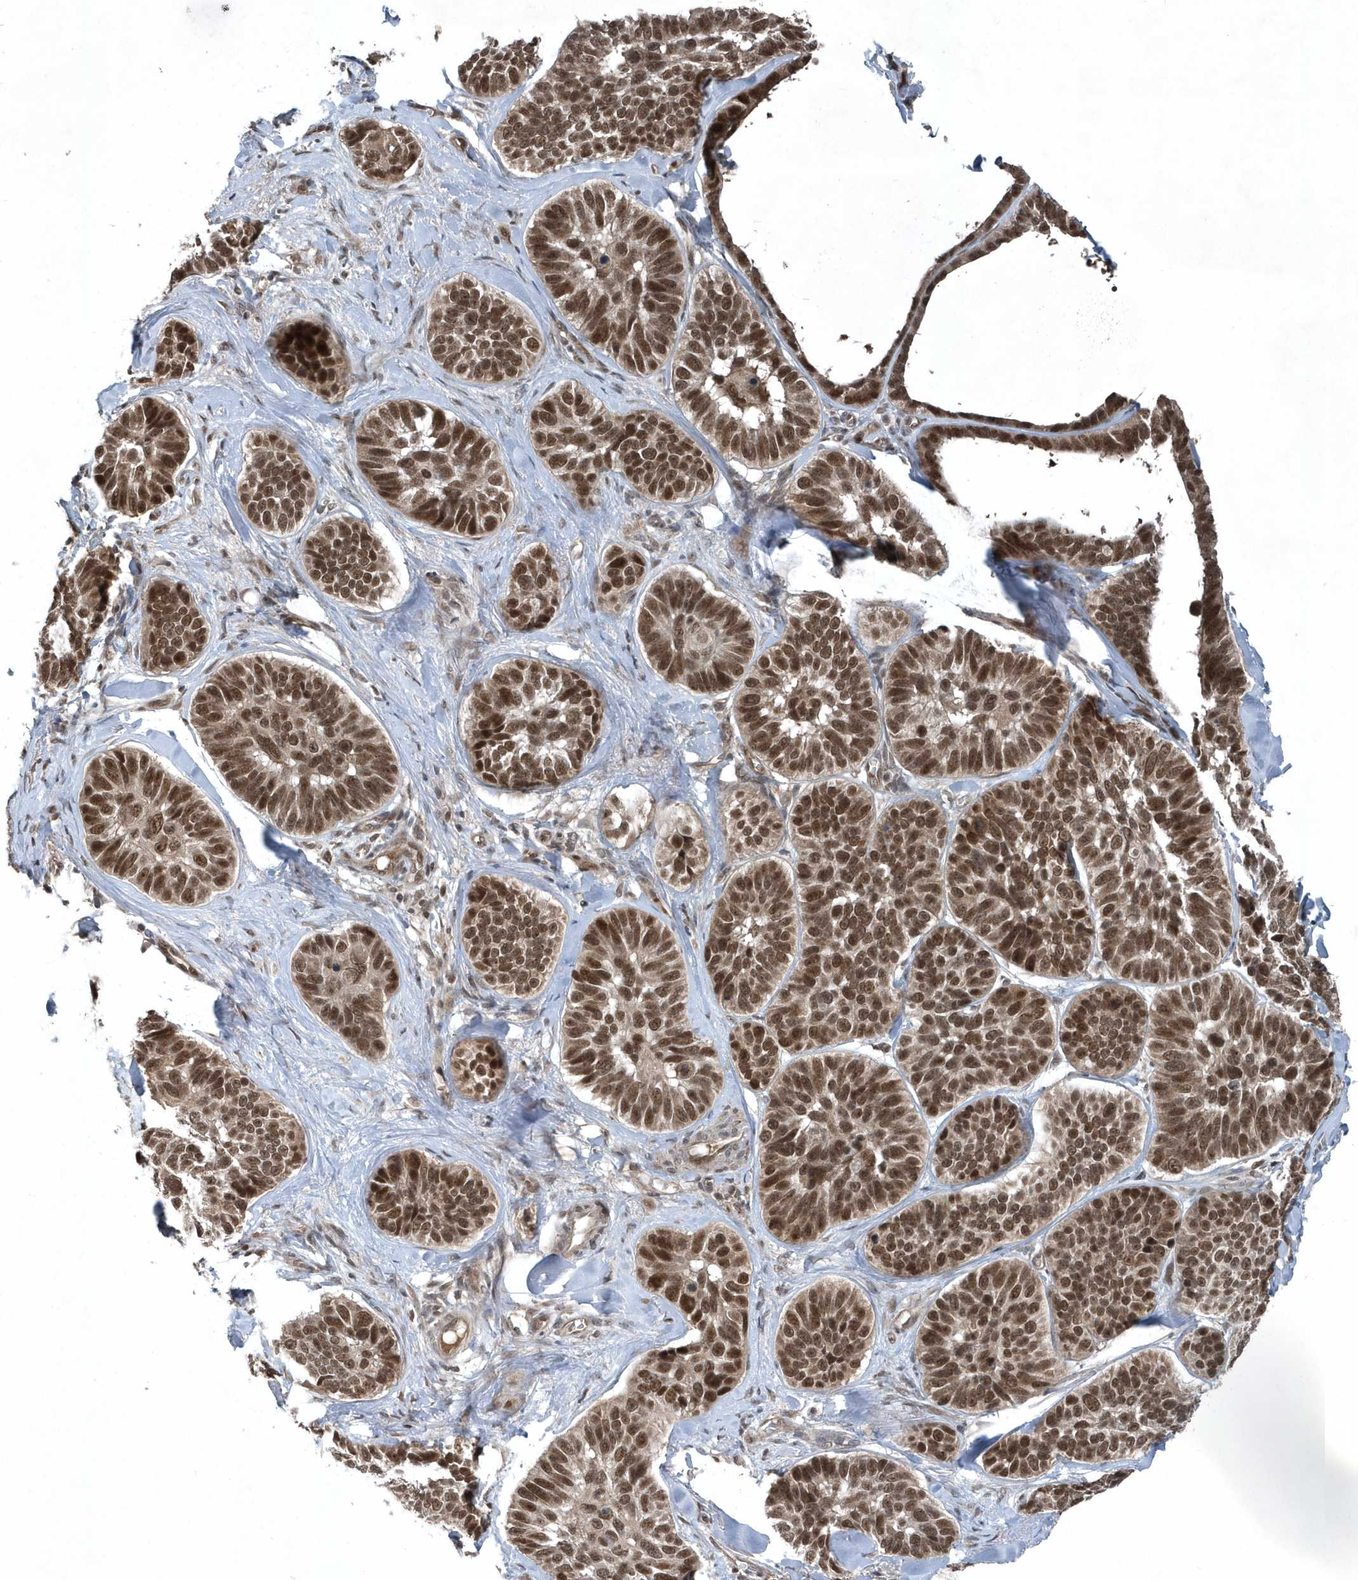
{"staining": {"intensity": "strong", "quantity": ">75%", "location": "nuclear"}, "tissue": "skin cancer", "cell_type": "Tumor cells", "image_type": "cancer", "snomed": [{"axis": "morphology", "description": "Basal cell carcinoma"}, {"axis": "topography", "description": "Skin"}], "caption": "An immunohistochemistry (IHC) image of neoplastic tissue is shown. Protein staining in brown shows strong nuclear positivity in skin cancer (basal cell carcinoma) within tumor cells.", "gene": "QTRT2", "patient": {"sex": "male", "age": 62}}